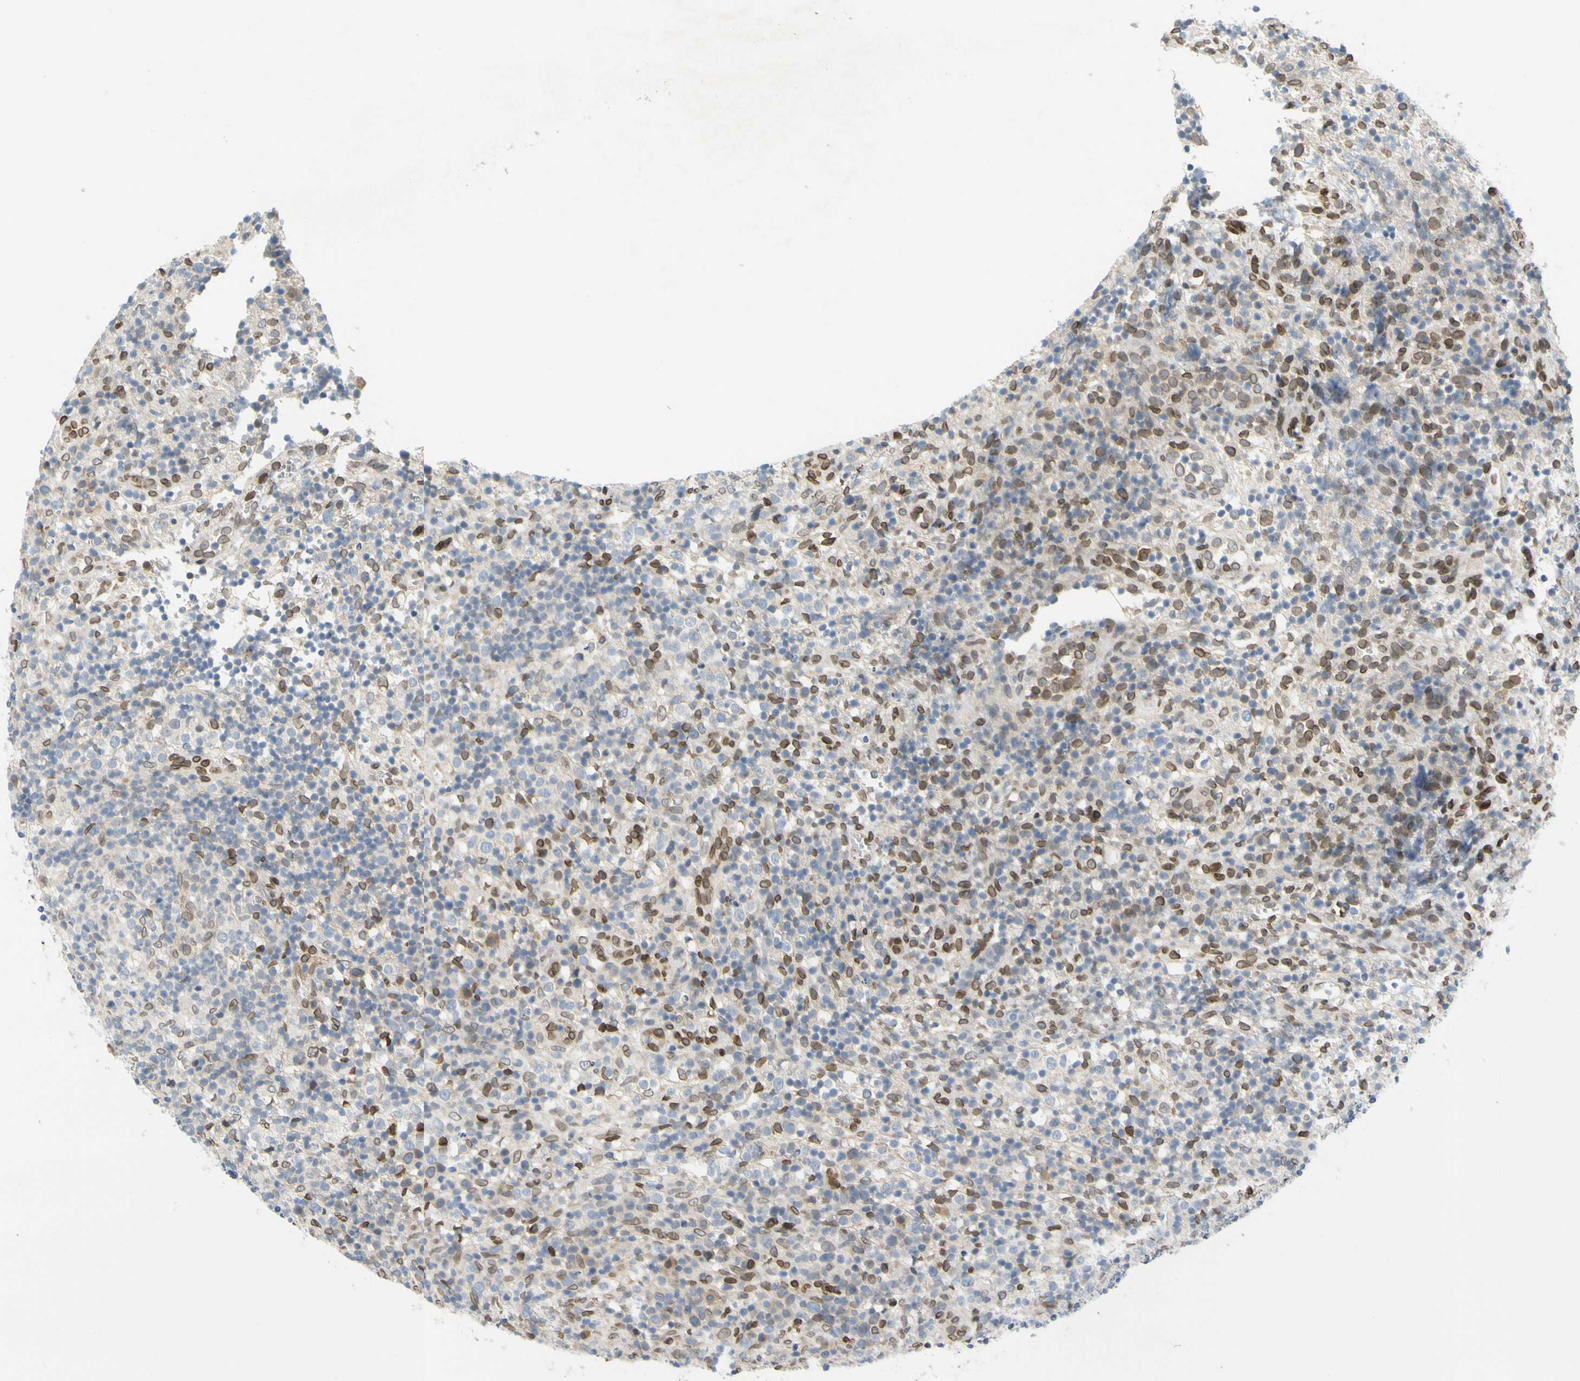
{"staining": {"intensity": "moderate", "quantity": "25%-75%", "location": "cytoplasmic/membranous,nuclear"}, "tissue": "lymphoma", "cell_type": "Tumor cells", "image_type": "cancer", "snomed": [{"axis": "morphology", "description": "Malignant lymphoma, non-Hodgkin's type, High grade"}, {"axis": "topography", "description": "Lymph node"}], "caption": "Immunohistochemistry (IHC) image of high-grade malignant lymphoma, non-Hodgkin's type stained for a protein (brown), which displays medium levels of moderate cytoplasmic/membranous and nuclear staining in approximately 25%-75% of tumor cells.", "gene": "SUN1", "patient": {"sex": "female", "age": 76}}